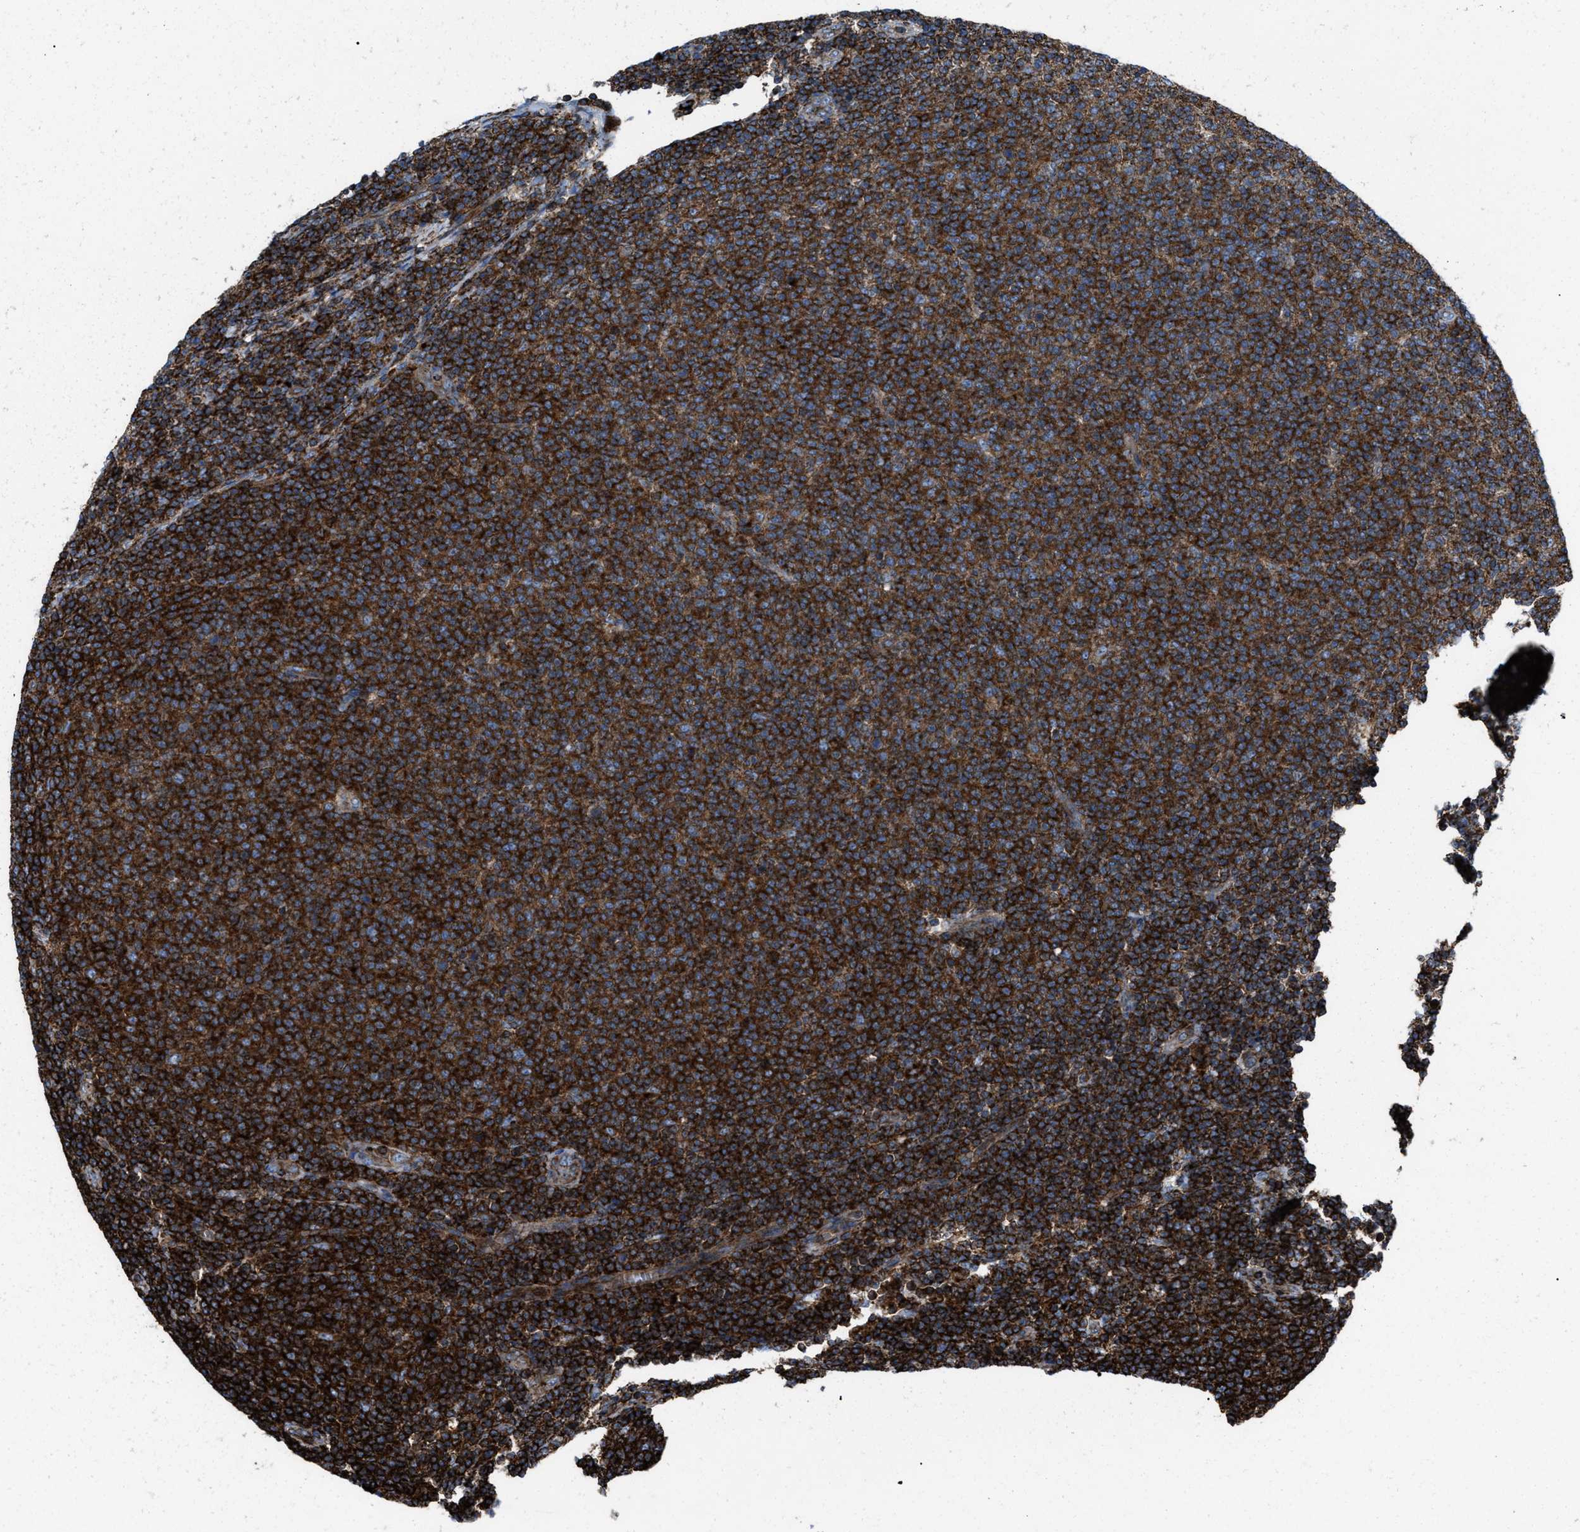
{"staining": {"intensity": "strong", "quantity": ">75%", "location": "cytoplasmic/membranous"}, "tissue": "lymphoma", "cell_type": "Tumor cells", "image_type": "cancer", "snomed": [{"axis": "morphology", "description": "Malignant lymphoma, non-Hodgkin's type, Low grade"}, {"axis": "topography", "description": "Lymph node"}], "caption": "Immunohistochemical staining of low-grade malignant lymphoma, non-Hodgkin's type exhibits strong cytoplasmic/membranous protein expression in approximately >75% of tumor cells.", "gene": "AGPAT2", "patient": {"sex": "male", "age": 66}}